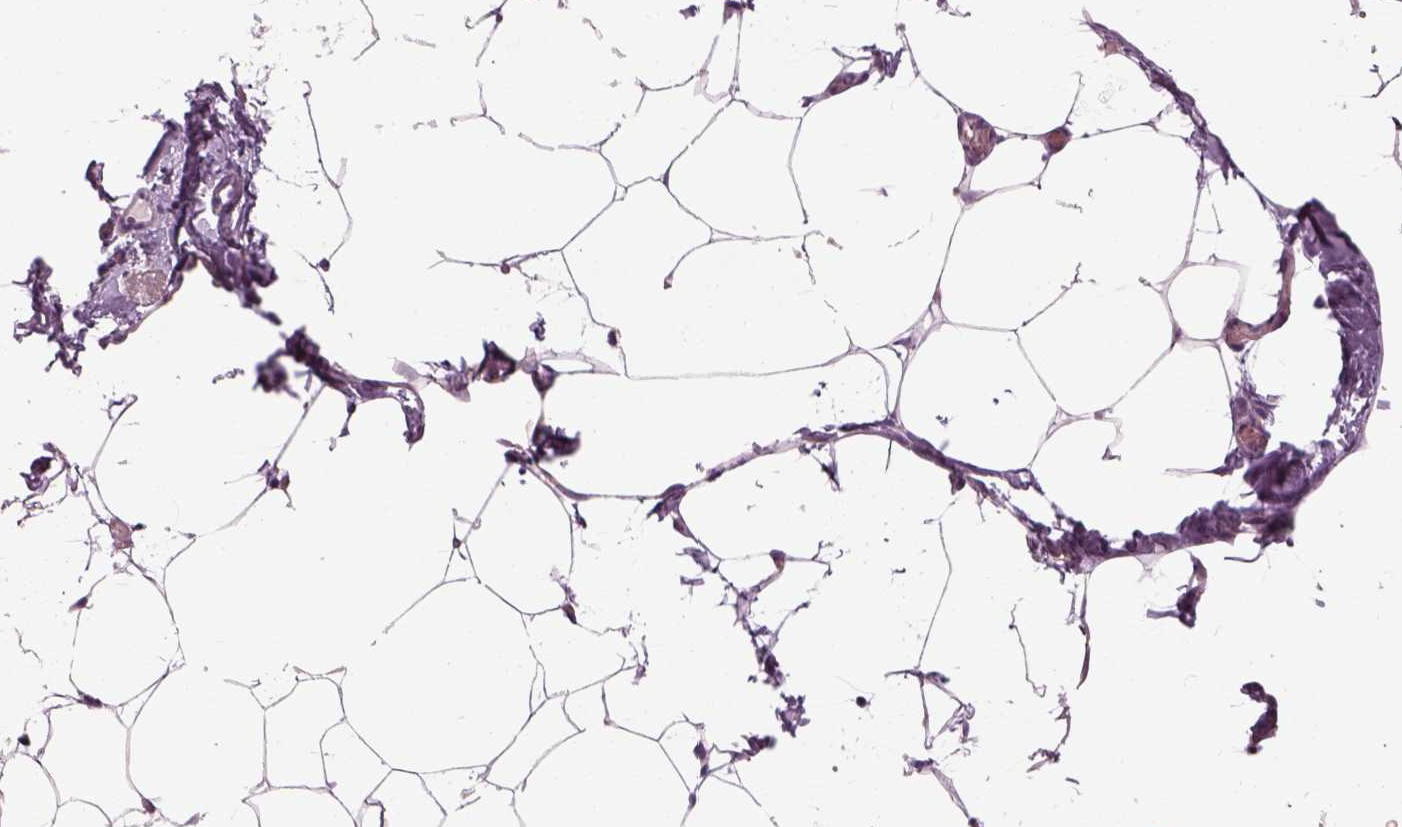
{"staining": {"intensity": "negative", "quantity": "none", "location": "none"}, "tissue": "adipose tissue", "cell_type": "Adipocytes", "image_type": "normal", "snomed": [{"axis": "morphology", "description": "Normal tissue, NOS"}, {"axis": "topography", "description": "Adipose tissue"}], "caption": "Immunohistochemistry micrograph of benign adipose tissue: human adipose tissue stained with DAB reveals no significant protein expression in adipocytes. (Brightfield microscopy of DAB immunohistochemistry at high magnification).", "gene": "LRRIQ3", "patient": {"sex": "male", "age": 57}}